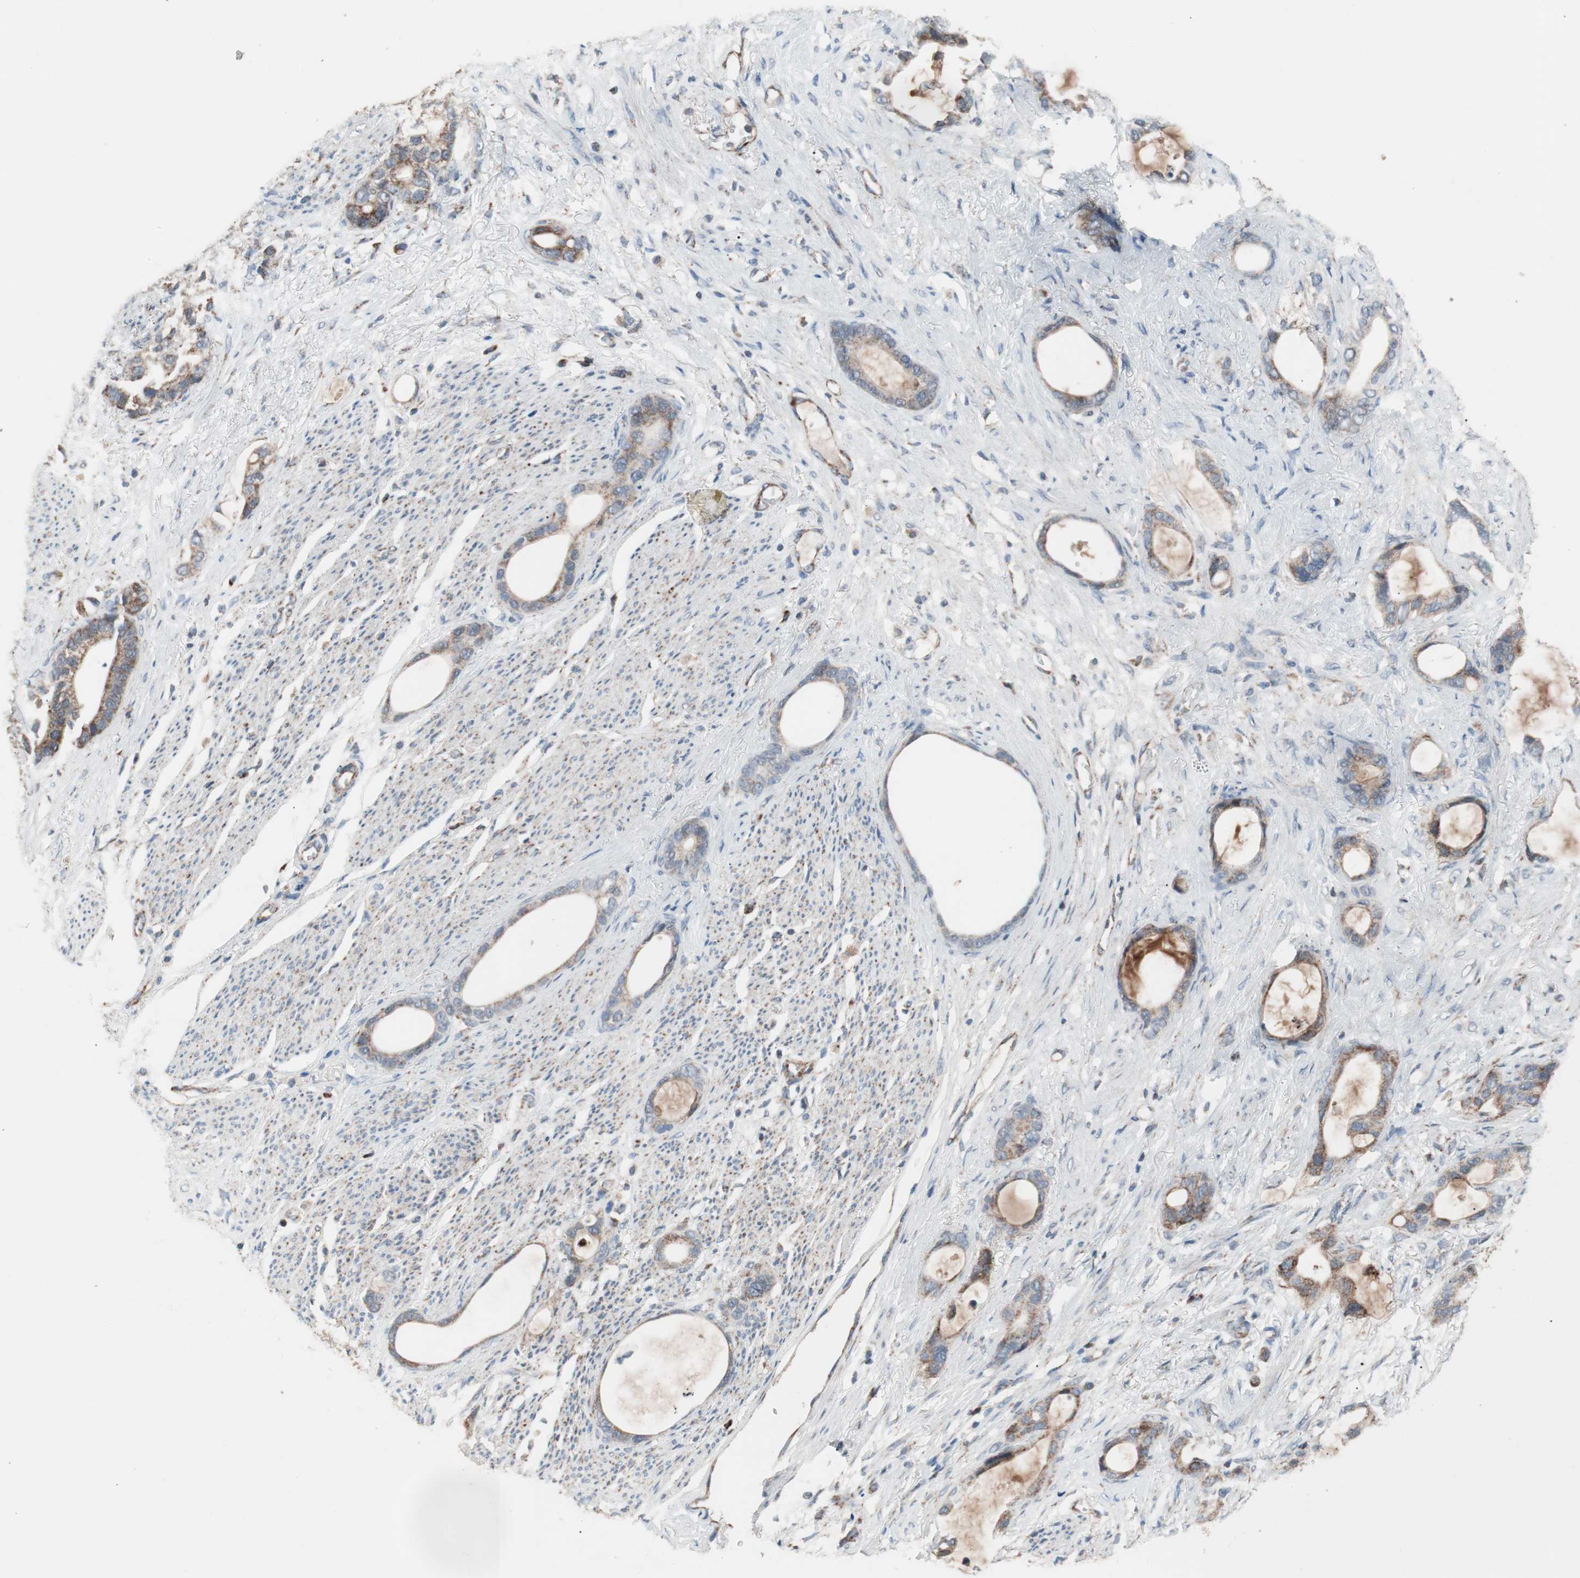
{"staining": {"intensity": "strong", "quantity": ">75%", "location": "cytoplasmic/membranous"}, "tissue": "stomach cancer", "cell_type": "Tumor cells", "image_type": "cancer", "snomed": [{"axis": "morphology", "description": "Adenocarcinoma, NOS"}, {"axis": "topography", "description": "Stomach"}], "caption": "This is an image of IHC staining of stomach cancer (adenocarcinoma), which shows strong expression in the cytoplasmic/membranous of tumor cells.", "gene": "PITRM1", "patient": {"sex": "female", "age": 75}}